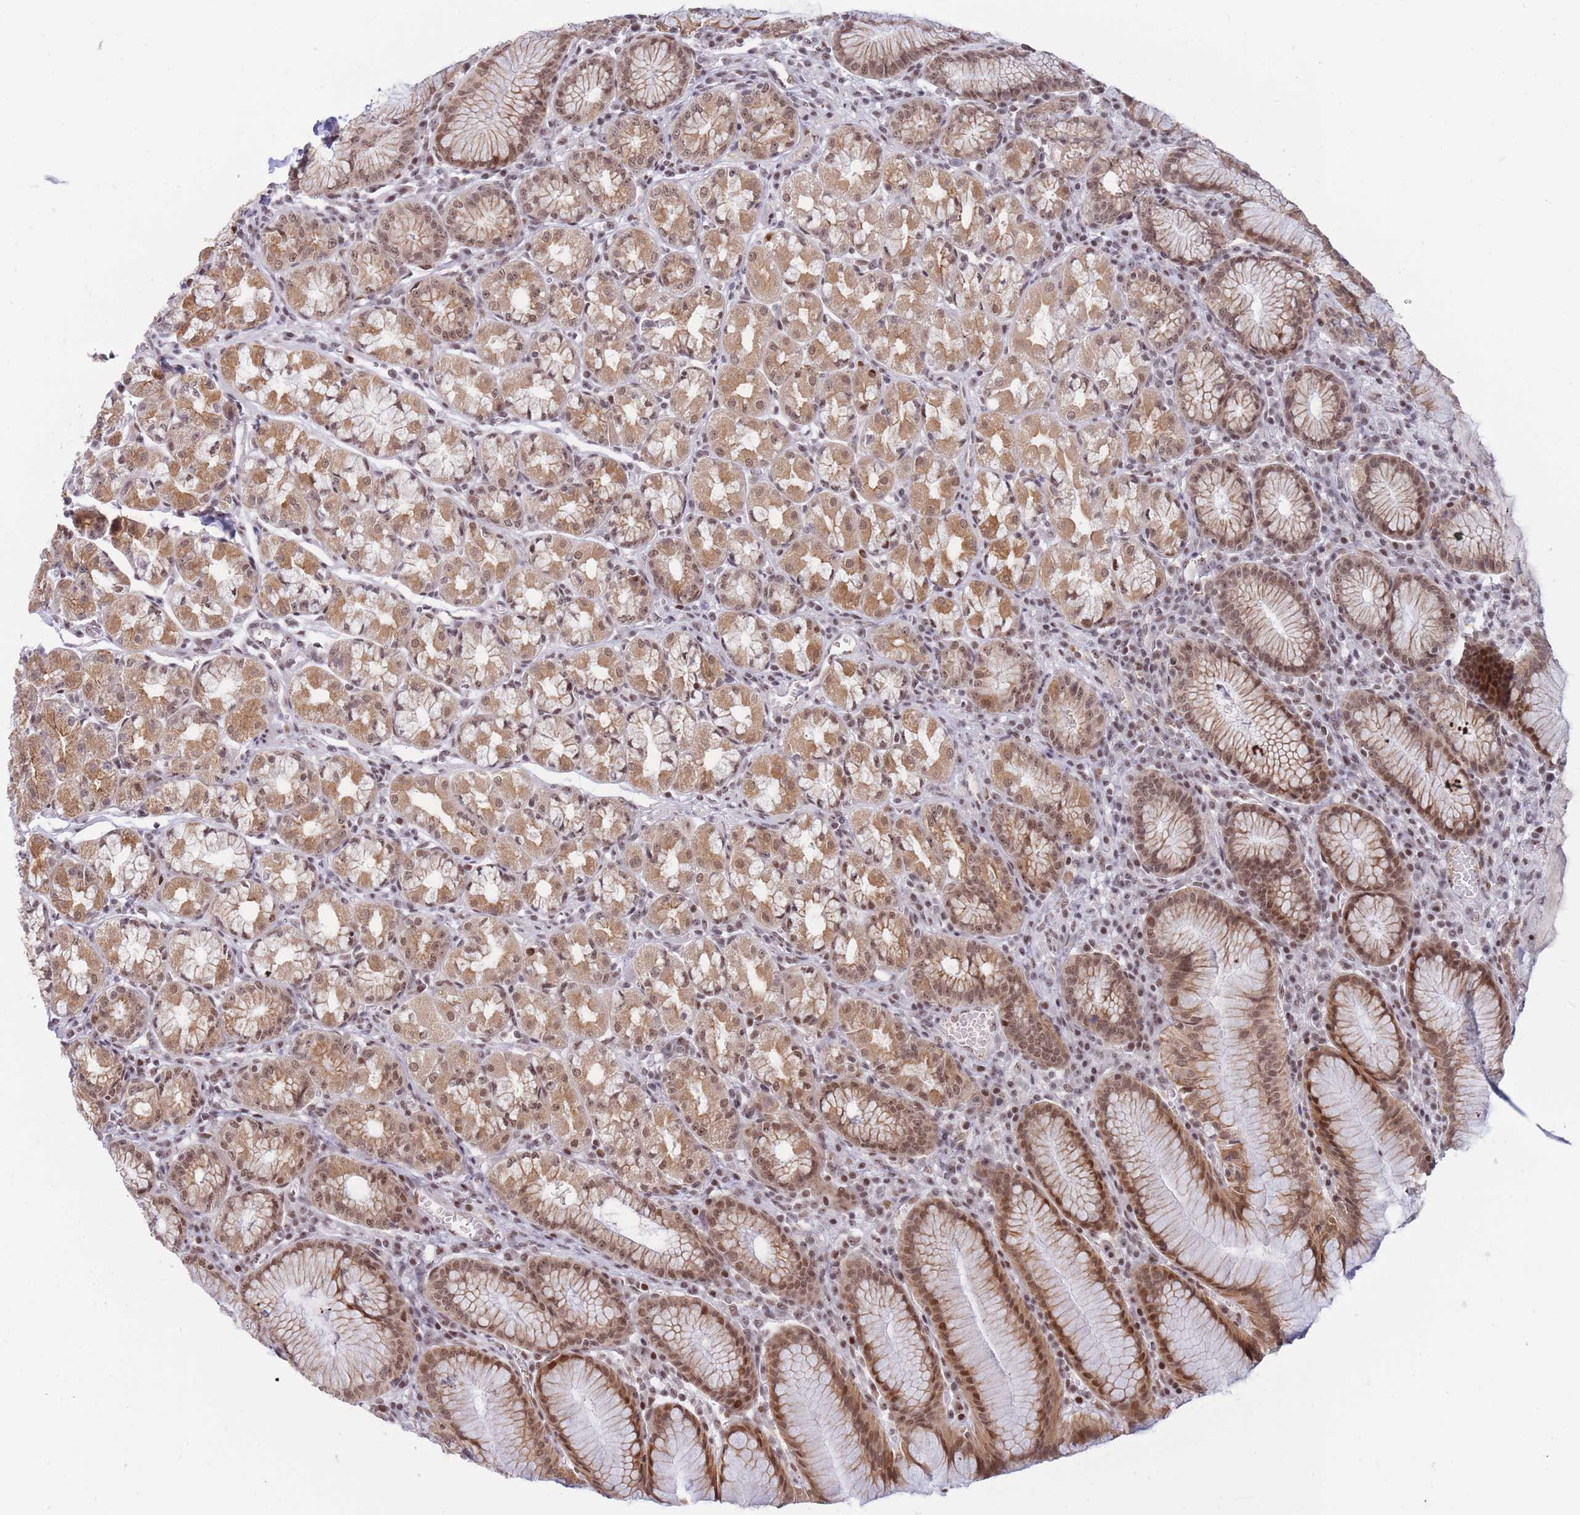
{"staining": {"intensity": "moderate", "quantity": ">75%", "location": "cytoplasmic/membranous,nuclear"}, "tissue": "stomach", "cell_type": "Glandular cells", "image_type": "normal", "snomed": [{"axis": "morphology", "description": "Normal tissue, NOS"}, {"axis": "topography", "description": "Stomach"}], "caption": "Stomach stained for a protein (brown) shows moderate cytoplasmic/membranous,nuclear positive expression in about >75% of glandular cells.", "gene": "TARBP2", "patient": {"sex": "male", "age": 55}}